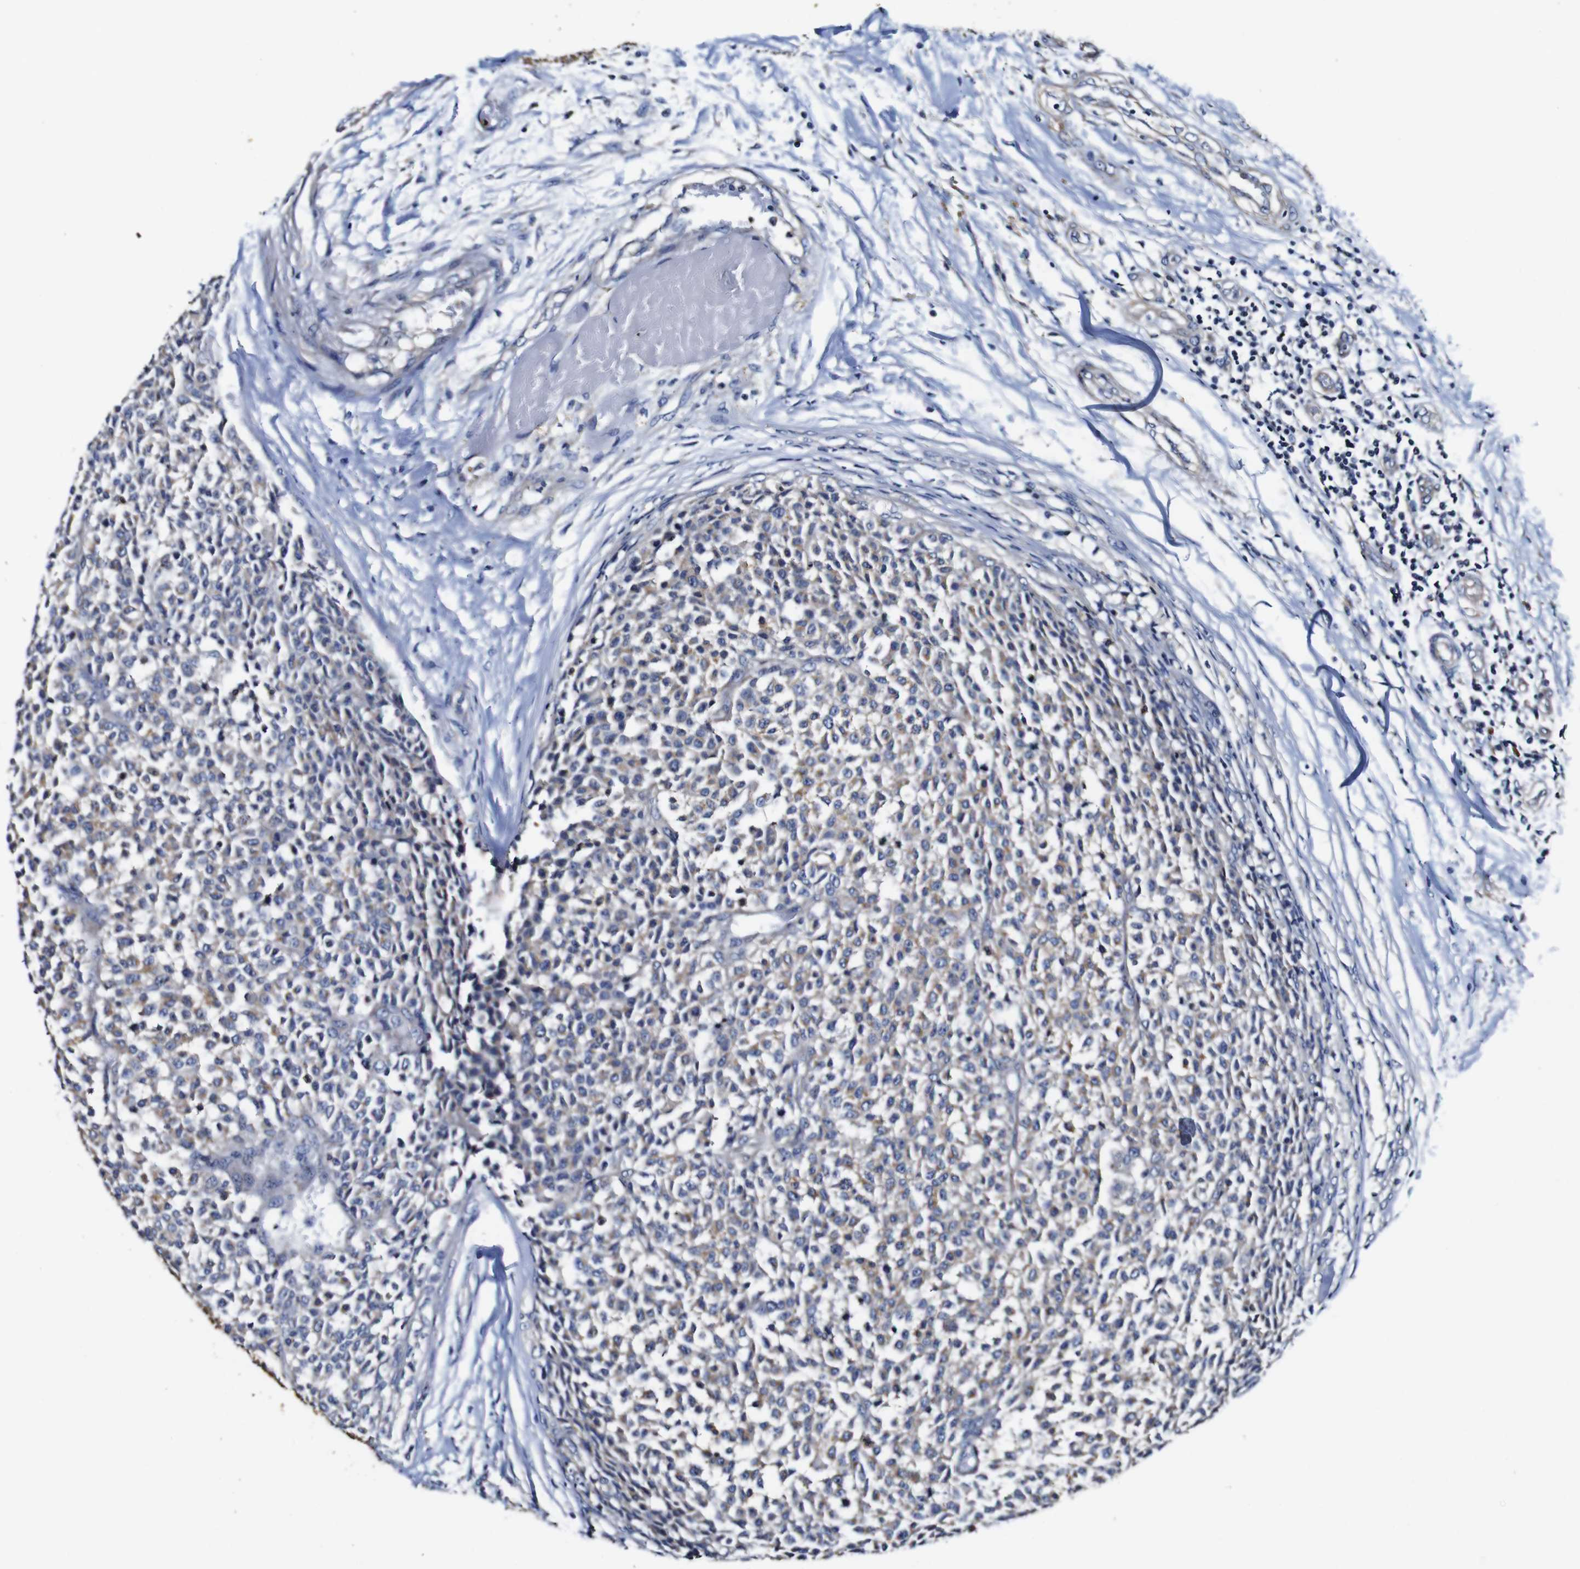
{"staining": {"intensity": "weak", "quantity": "25%-75%", "location": "cytoplasmic/membranous"}, "tissue": "testis cancer", "cell_type": "Tumor cells", "image_type": "cancer", "snomed": [{"axis": "morphology", "description": "Seminoma, NOS"}, {"axis": "topography", "description": "Testis"}], "caption": "Immunohistochemistry photomicrograph of neoplastic tissue: testis seminoma stained using IHC shows low levels of weak protein expression localized specifically in the cytoplasmic/membranous of tumor cells, appearing as a cytoplasmic/membranous brown color.", "gene": "PDCD6IP", "patient": {"sex": "male", "age": 59}}